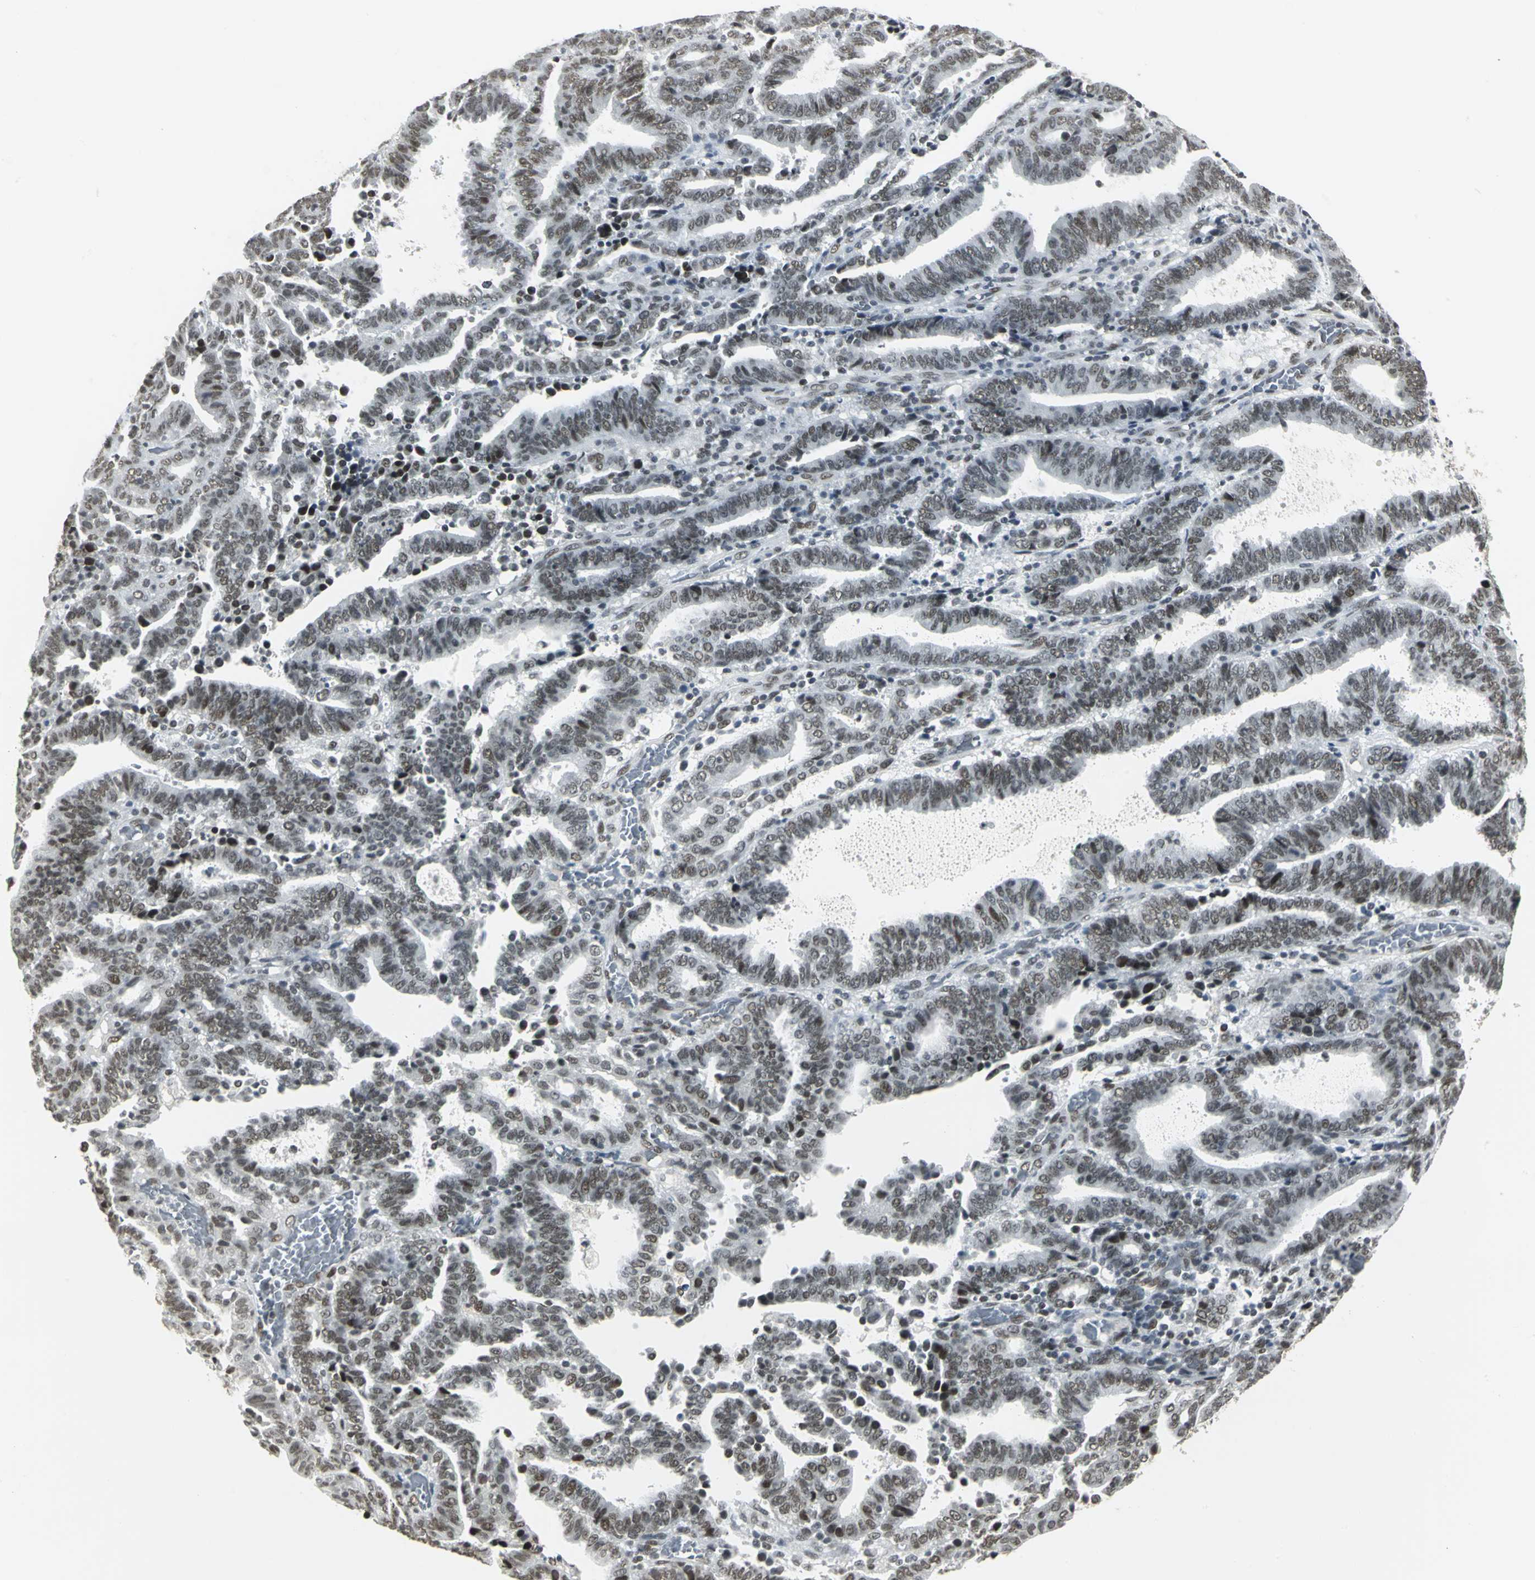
{"staining": {"intensity": "moderate", "quantity": ">75%", "location": "nuclear"}, "tissue": "endometrial cancer", "cell_type": "Tumor cells", "image_type": "cancer", "snomed": [{"axis": "morphology", "description": "Adenocarcinoma, NOS"}, {"axis": "topography", "description": "Uterus"}], "caption": "A brown stain shows moderate nuclear expression of a protein in human endometrial cancer (adenocarcinoma) tumor cells.", "gene": "CBX3", "patient": {"sex": "female", "age": 83}}